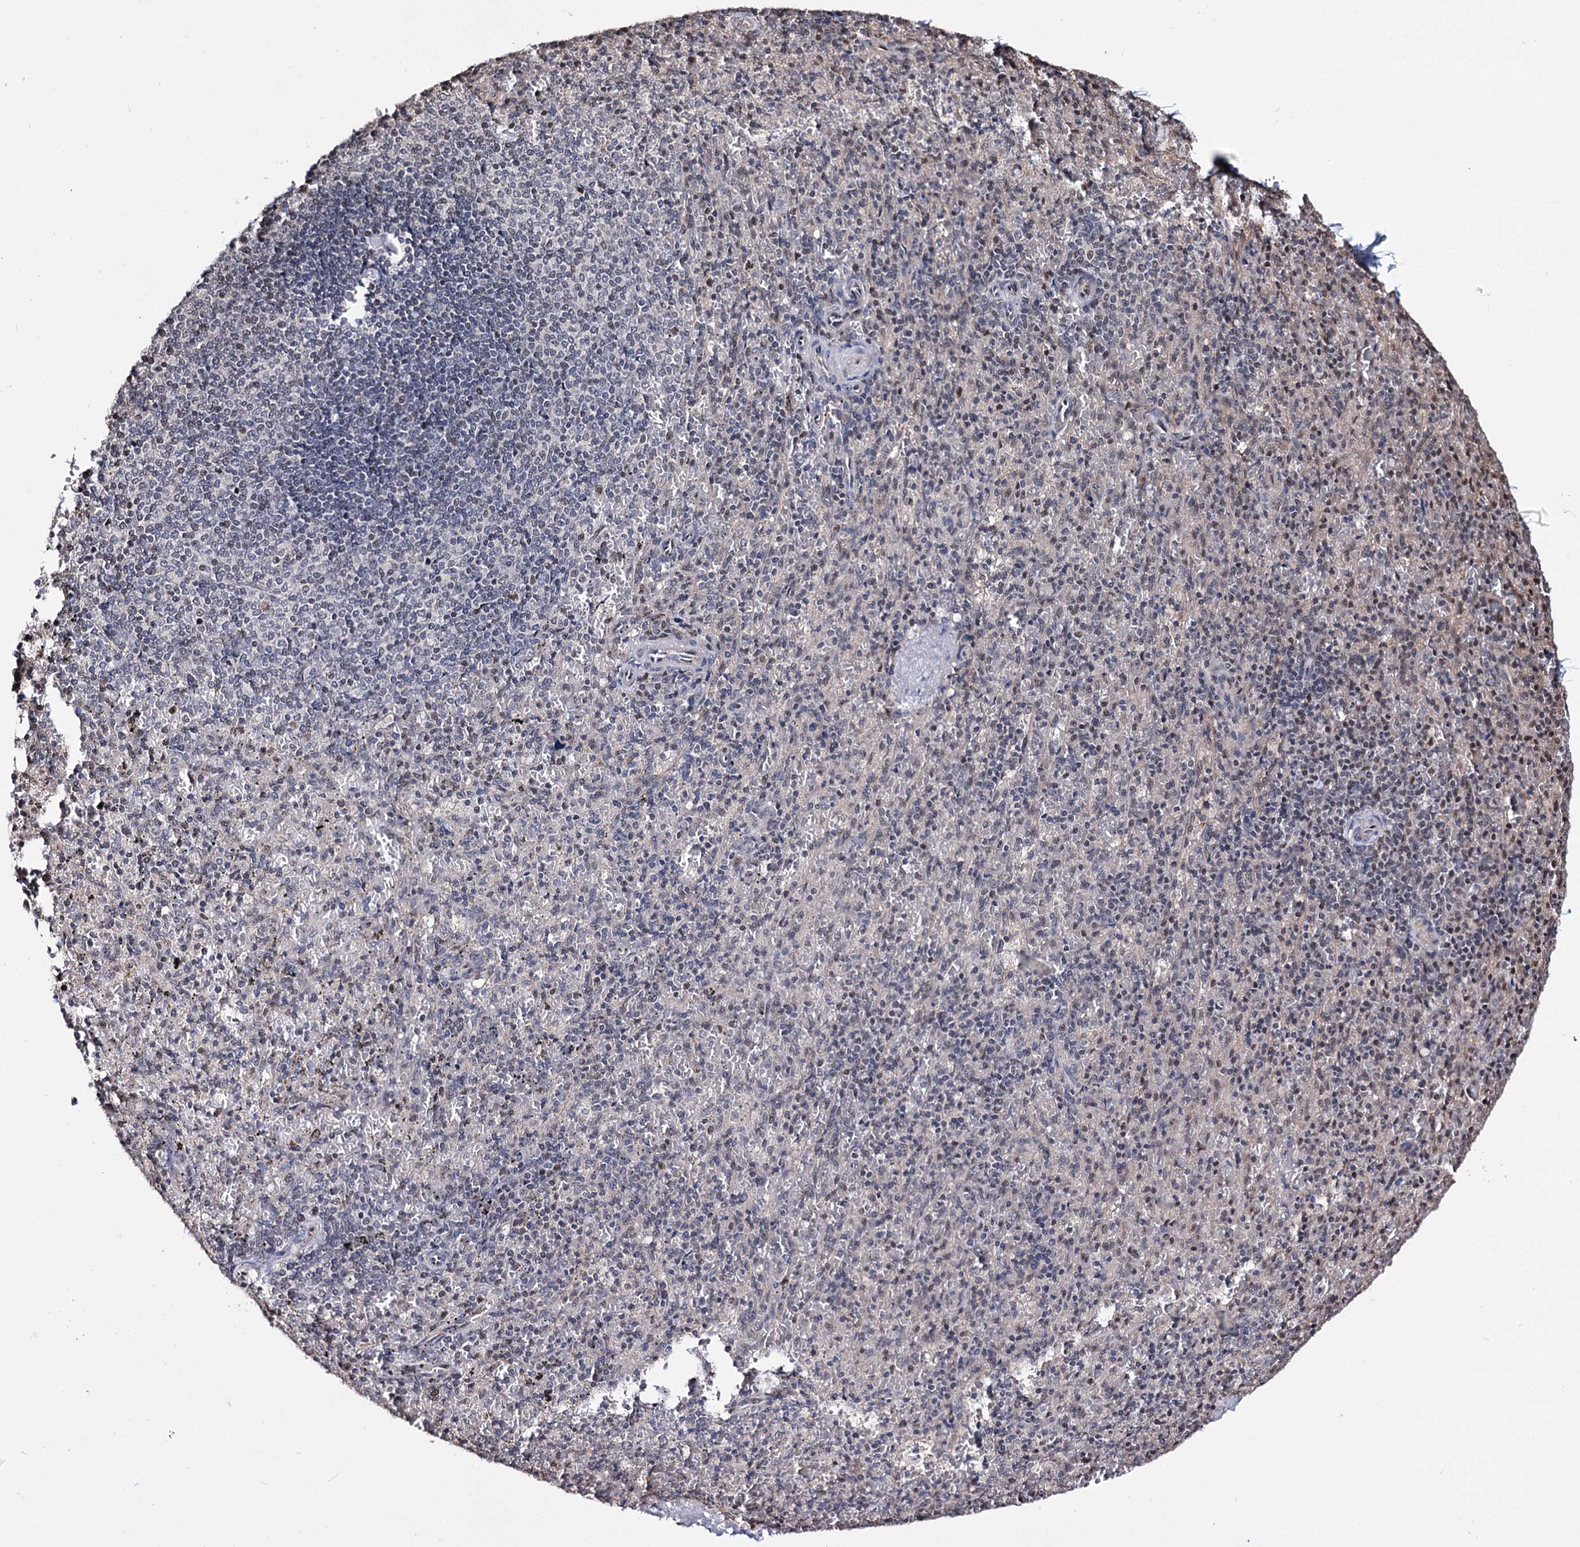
{"staining": {"intensity": "moderate", "quantity": "<25%", "location": "nuclear"}, "tissue": "spleen", "cell_type": "Cells in red pulp", "image_type": "normal", "snomed": [{"axis": "morphology", "description": "Normal tissue, NOS"}, {"axis": "topography", "description": "Spleen"}], "caption": "This photomicrograph displays immunohistochemistry (IHC) staining of unremarkable human spleen, with low moderate nuclear staining in about <25% of cells in red pulp.", "gene": "CHMP7", "patient": {"sex": "male", "age": 82}}